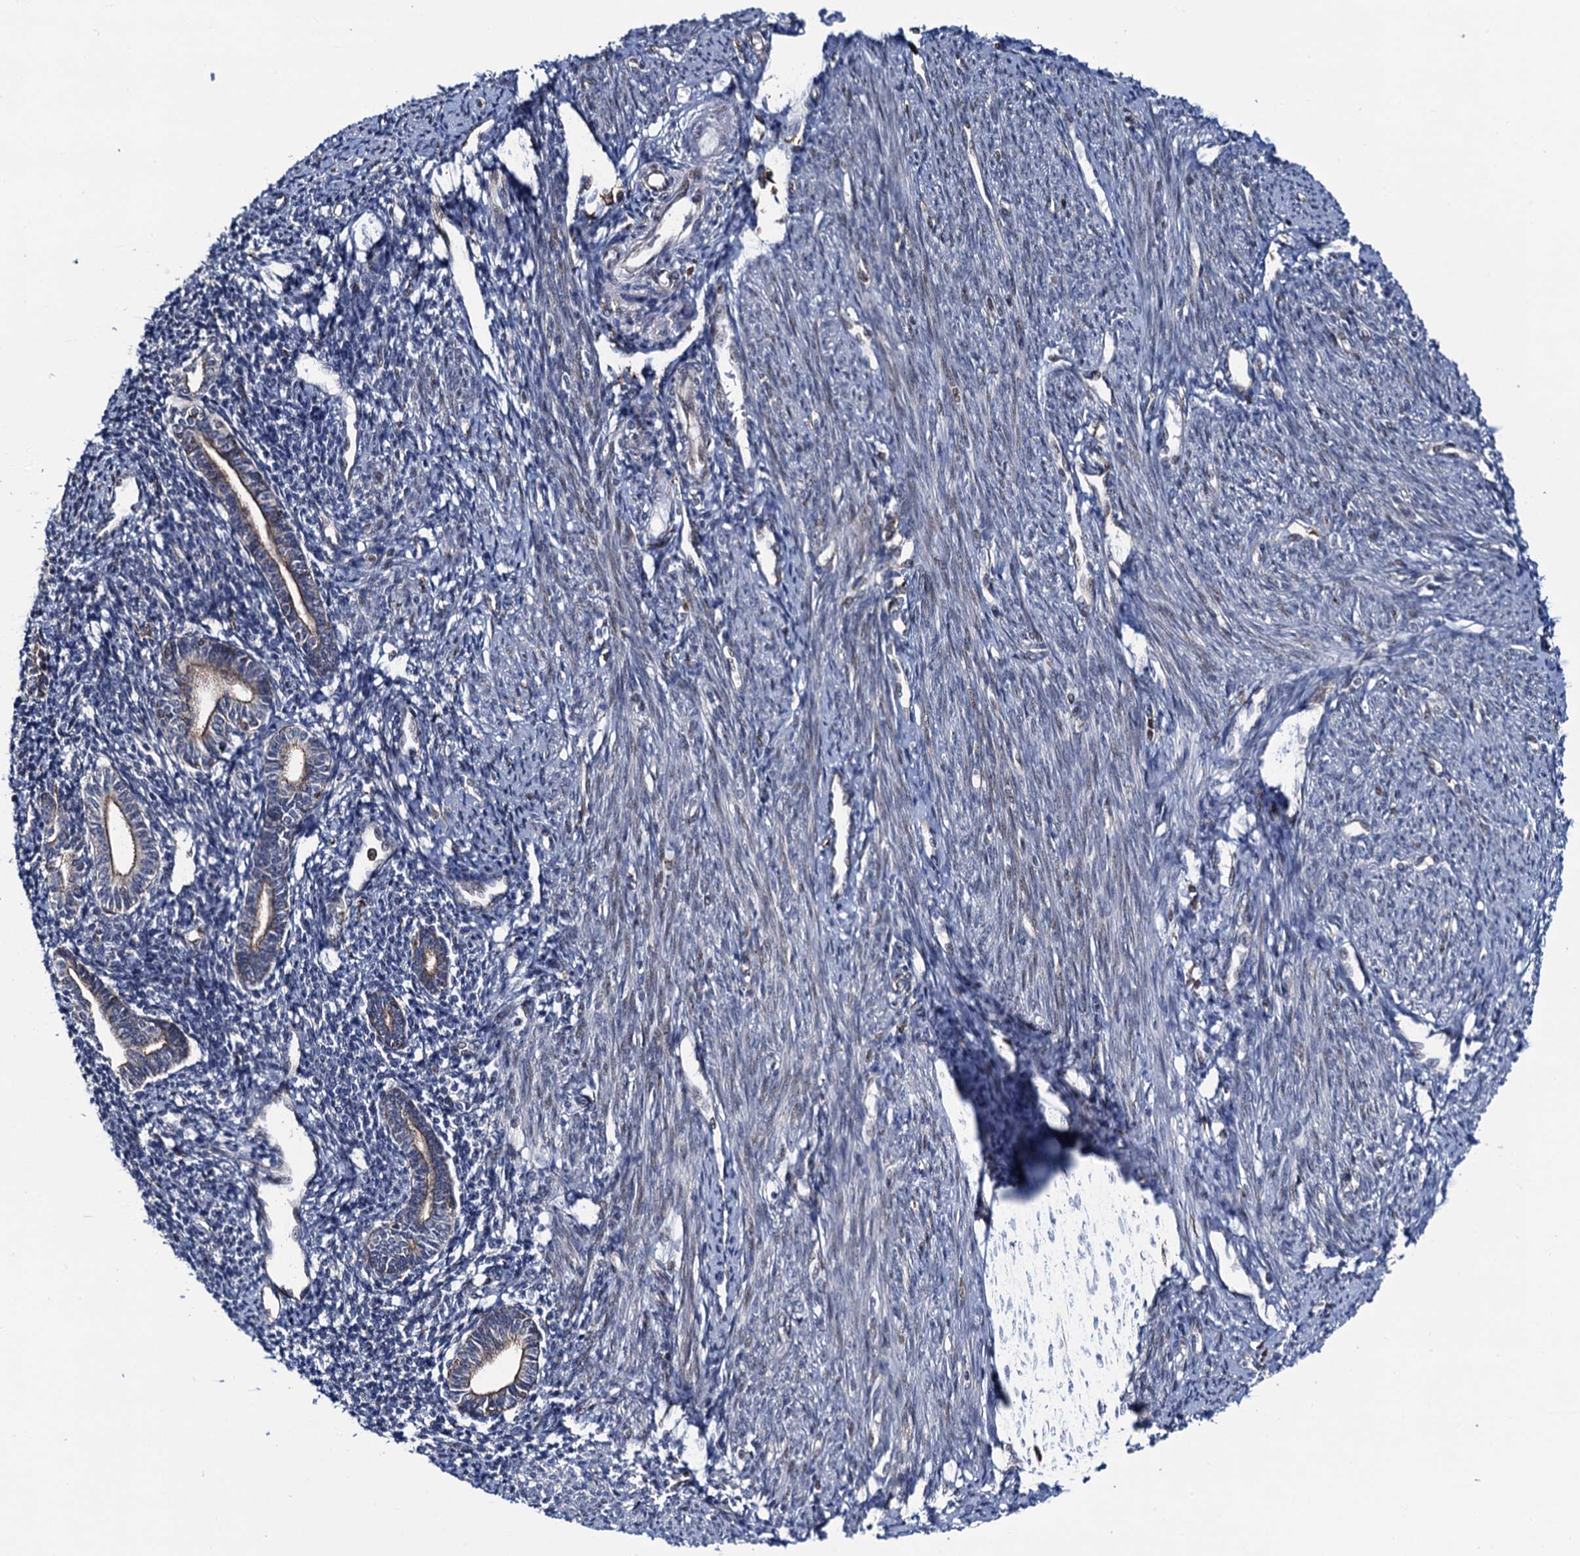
{"staining": {"intensity": "negative", "quantity": "none", "location": "none"}, "tissue": "endometrium", "cell_type": "Cells in endometrial stroma", "image_type": "normal", "snomed": [{"axis": "morphology", "description": "Normal tissue, NOS"}, {"axis": "topography", "description": "Endometrium"}], "caption": "IHC photomicrograph of normal endometrium: endometrium stained with DAB demonstrates no significant protein expression in cells in endometrial stroma.", "gene": "CCDC102A", "patient": {"sex": "female", "age": 56}}